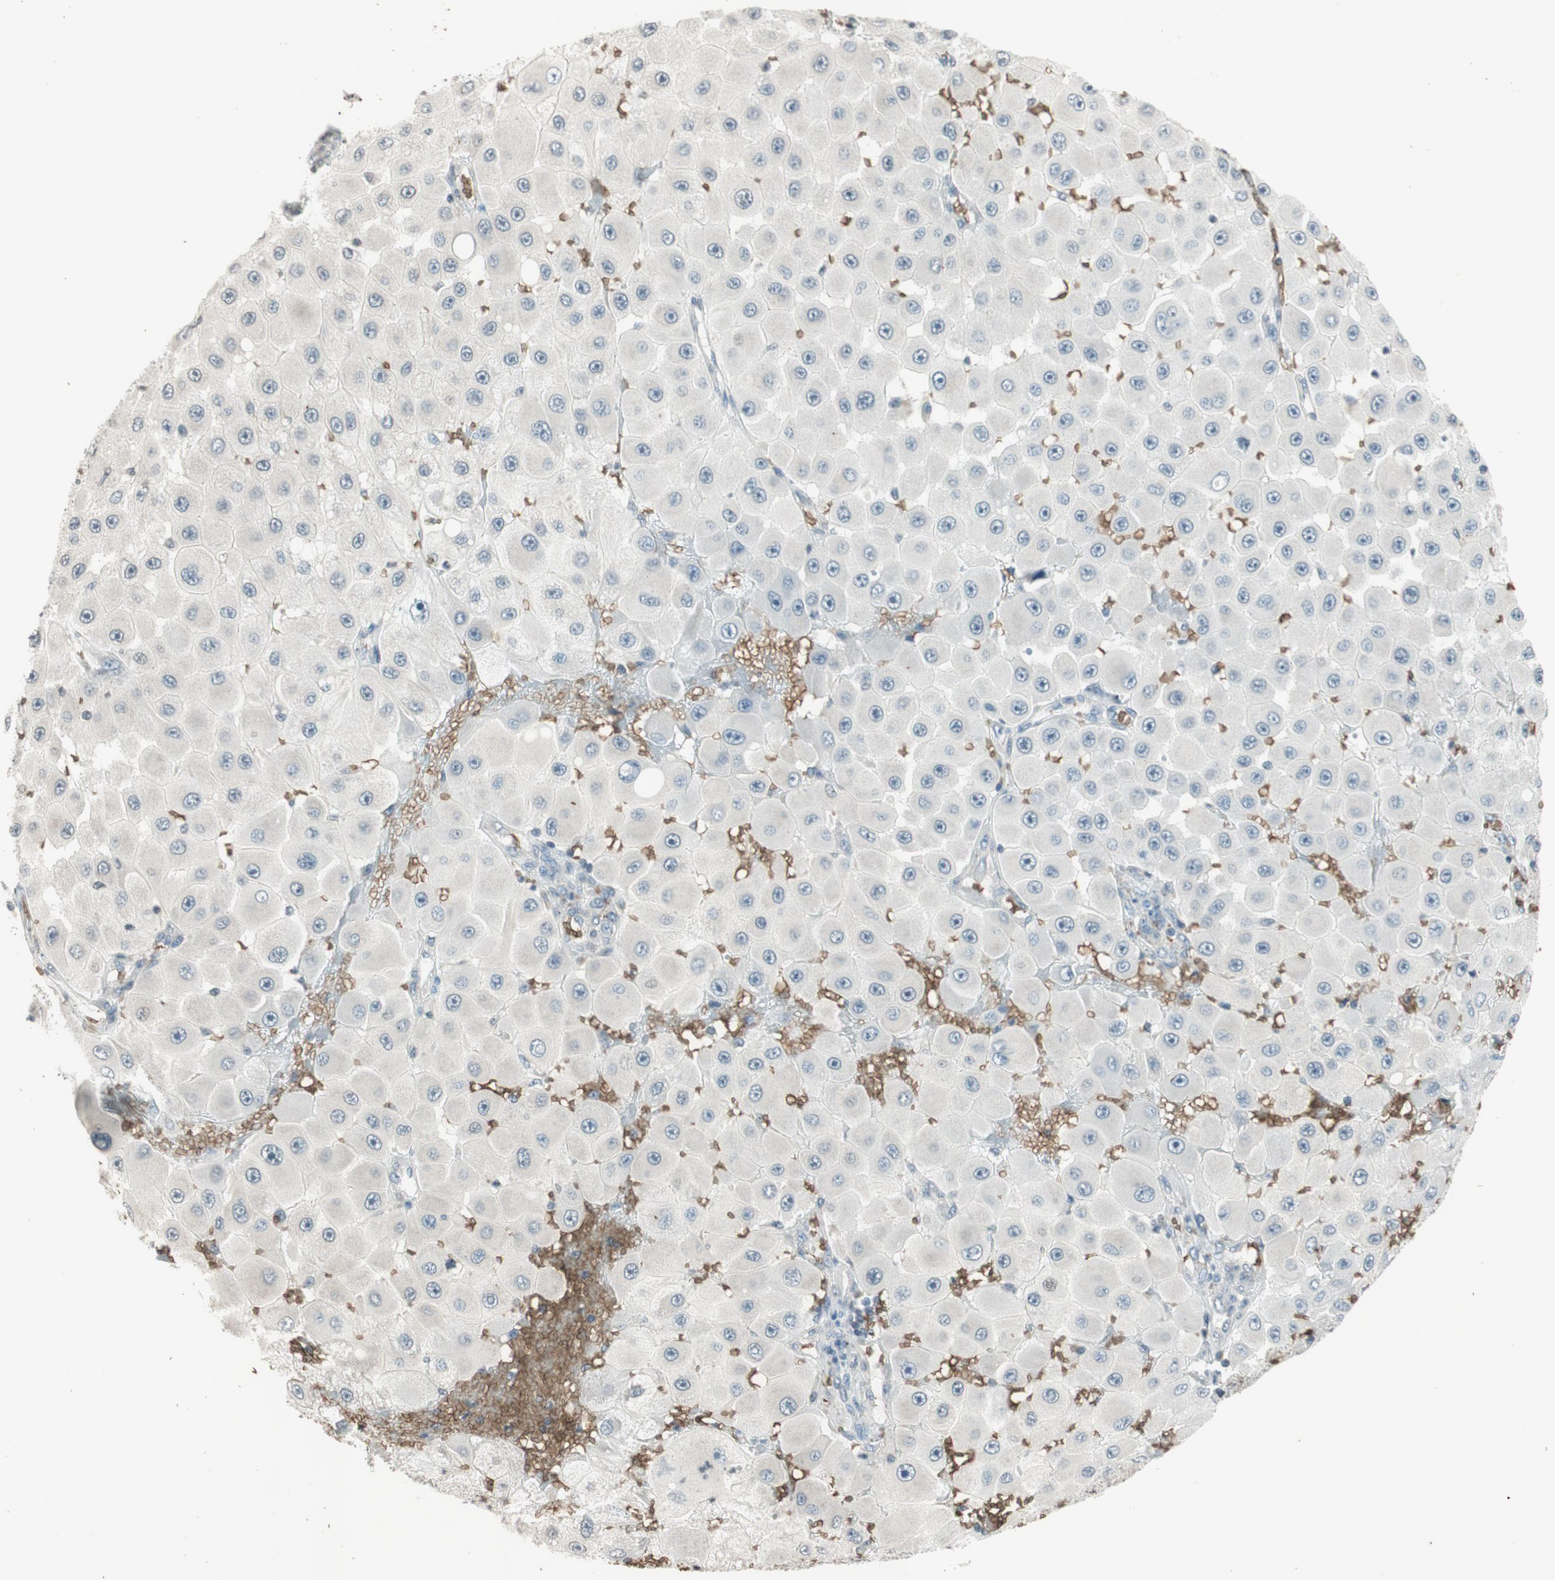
{"staining": {"intensity": "negative", "quantity": "none", "location": "none"}, "tissue": "melanoma", "cell_type": "Tumor cells", "image_type": "cancer", "snomed": [{"axis": "morphology", "description": "Malignant melanoma, NOS"}, {"axis": "topography", "description": "Skin"}], "caption": "High power microscopy image of an immunohistochemistry histopathology image of malignant melanoma, revealing no significant positivity in tumor cells. The staining is performed using DAB (3,3'-diaminobenzidine) brown chromogen with nuclei counter-stained in using hematoxylin.", "gene": "GYPC", "patient": {"sex": "female", "age": 81}}